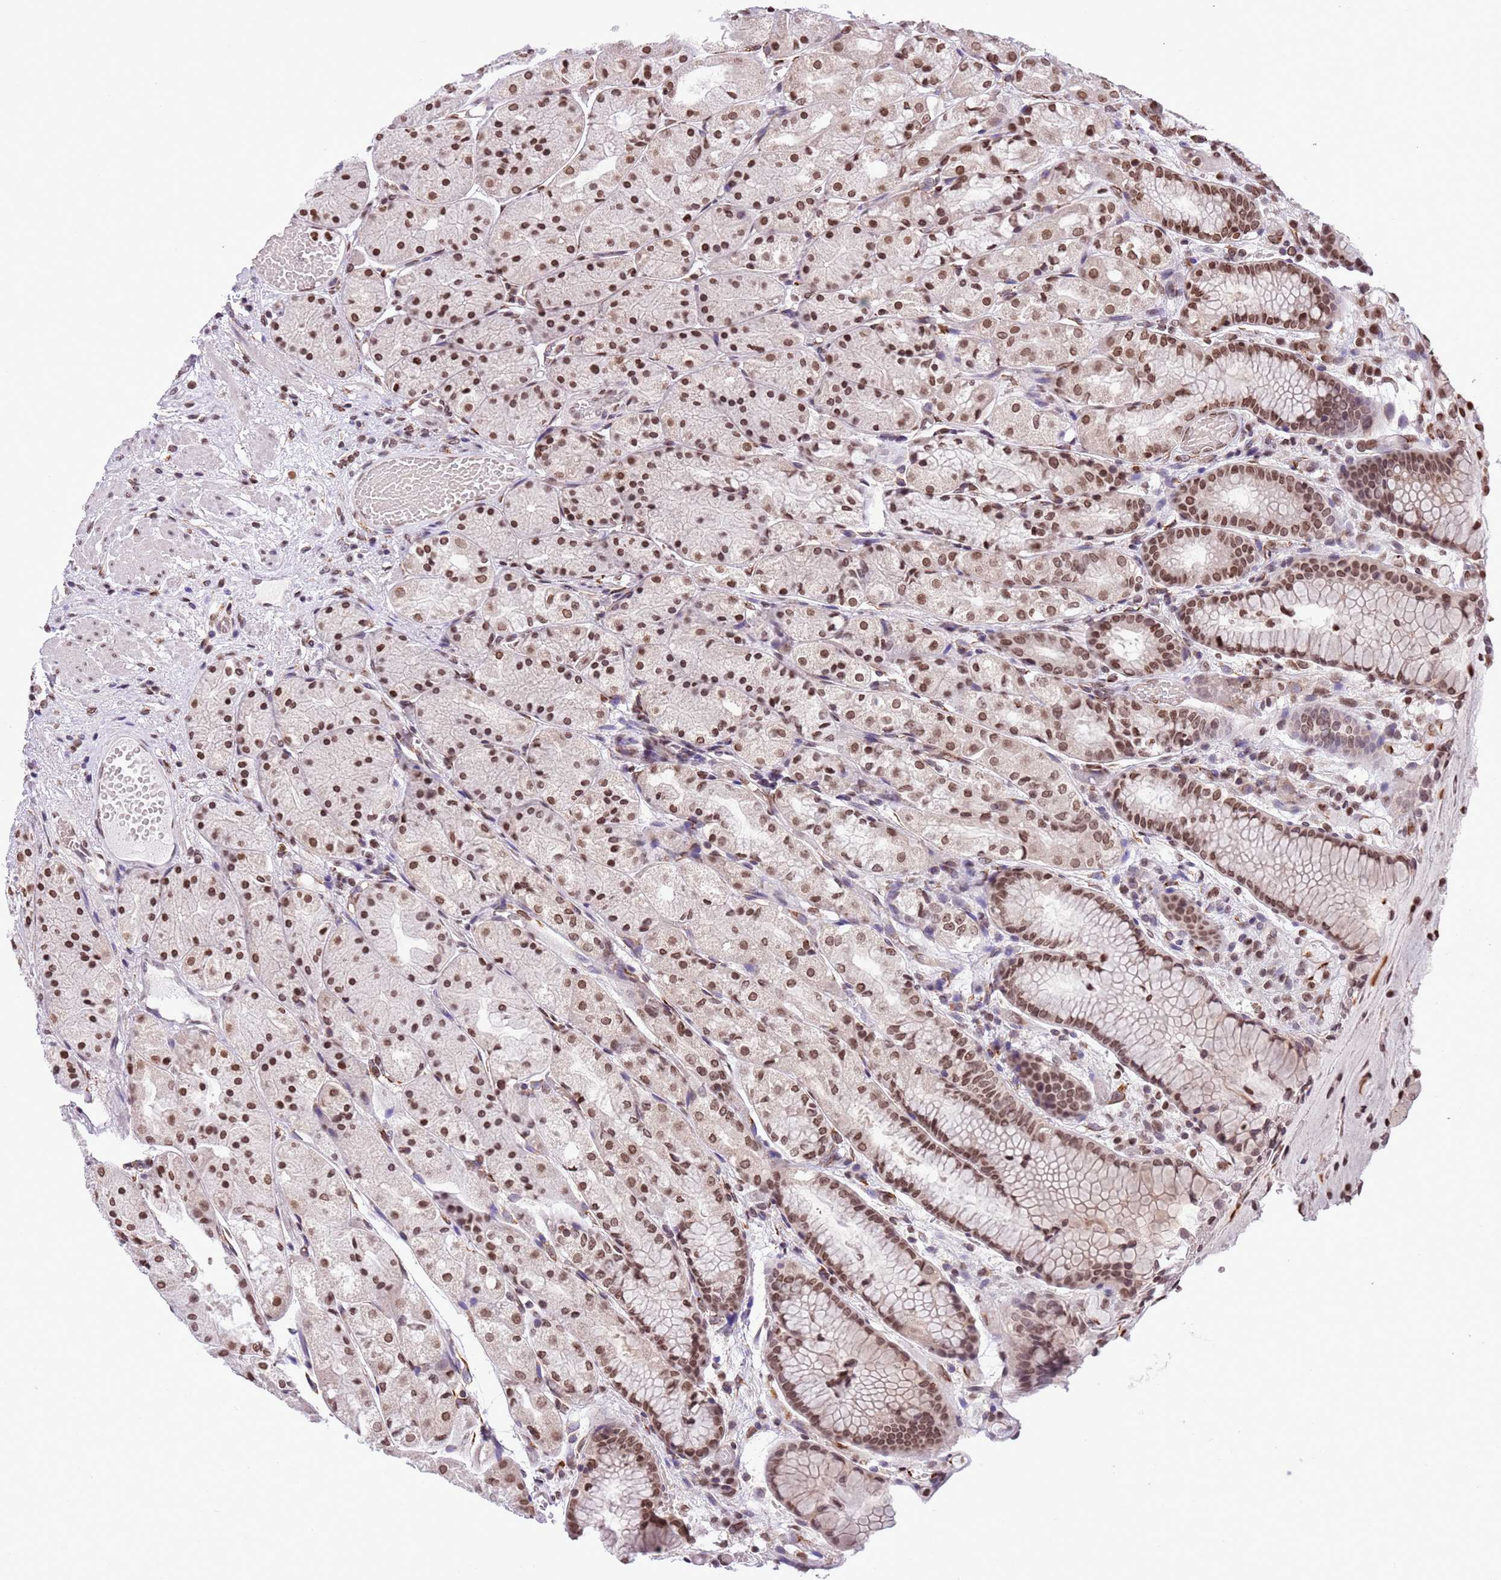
{"staining": {"intensity": "moderate", "quantity": ">75%", "location": "nuclear"}, "tissue": "stomach", "cell_type": "Glandular cells", "image_type": "normal", "snomed": [{"axis": "morphology", "description": "Normal tissue, NOS"}, {"axis": "topography", "description": "Stomach, upper"}], "caption": "This is an image of IHC staining of normal stomach, which shows moderate expression in the nuclear of glandular cells.", "gene": "NRIP1", "patient": {"sex": "male", "age": 72}}